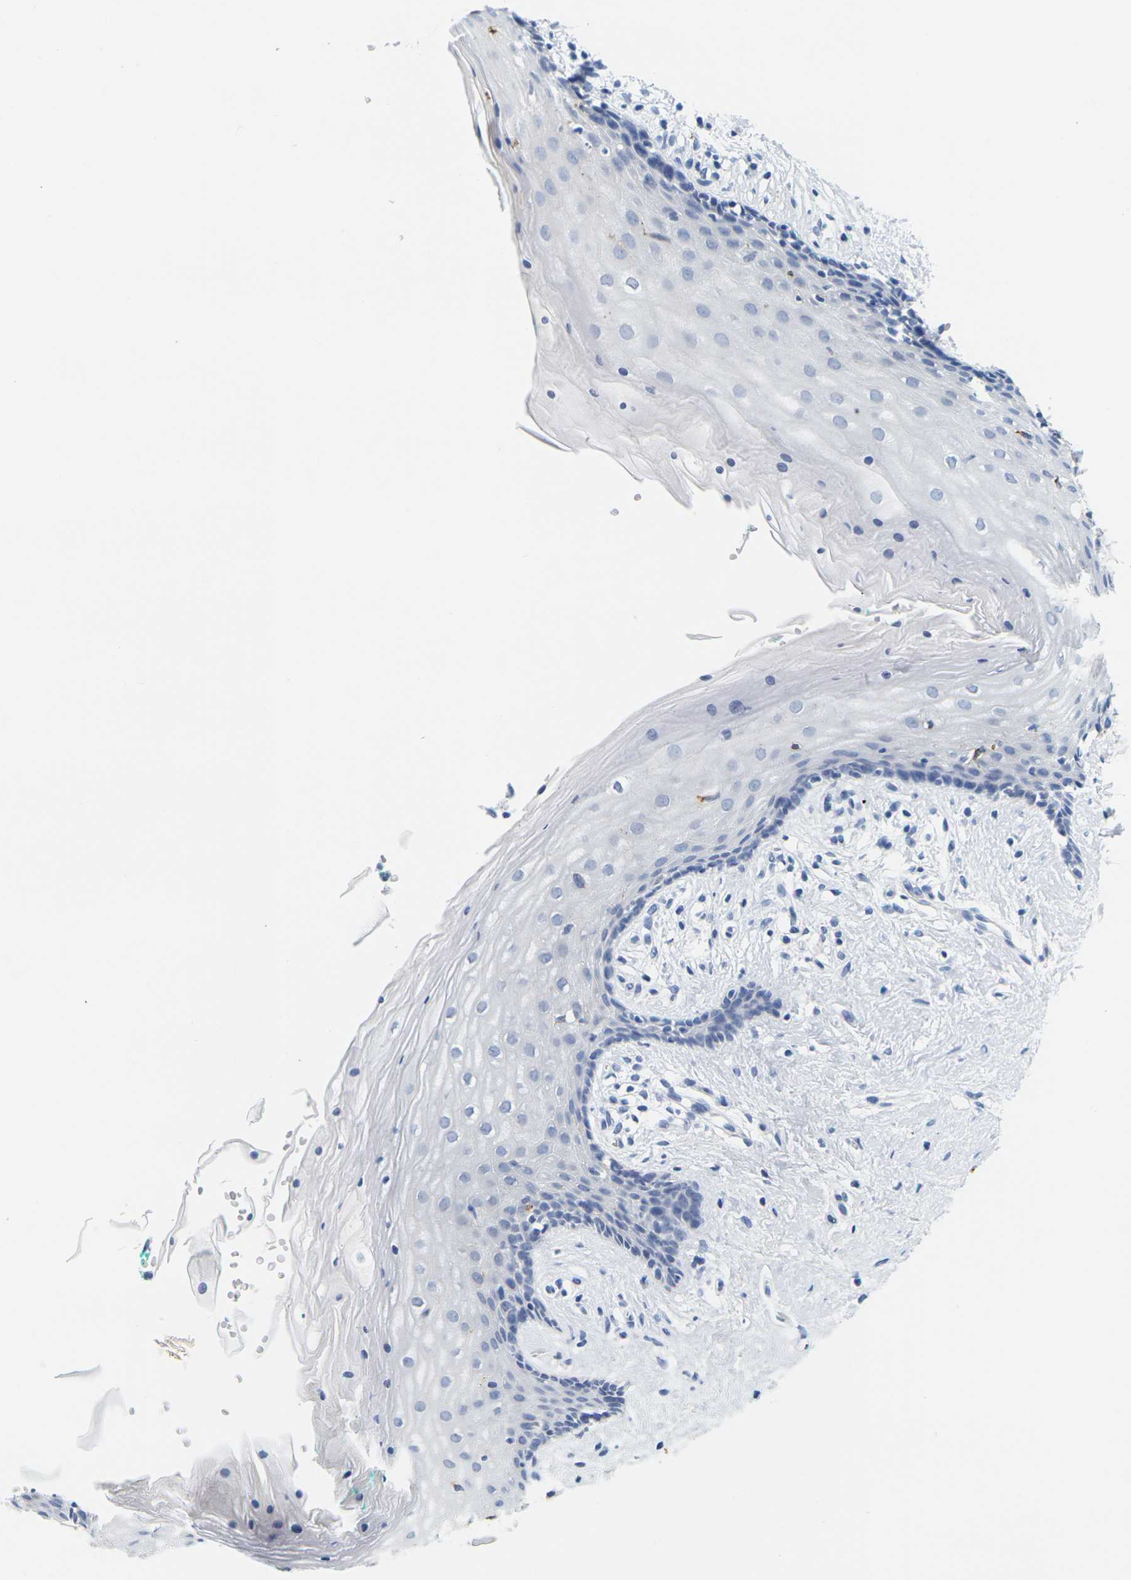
{"staining": {"intensity": "negative", "quantity": "none", "location": "none"}, "tissue": "vagina", "cell_type": "Squamous epithelial cells", "image_type": "normal", "snomed": [{"axis": "morphology", "description": "Normal tissue, NOS"}, {"axis": "topography", "description": "Vagina"}], "caption": "A histopathology image of human vagina is negative for staining in squamous epithelial cells.", "gene": "HLA", "patient": {"sex": "female", "age": 44}}